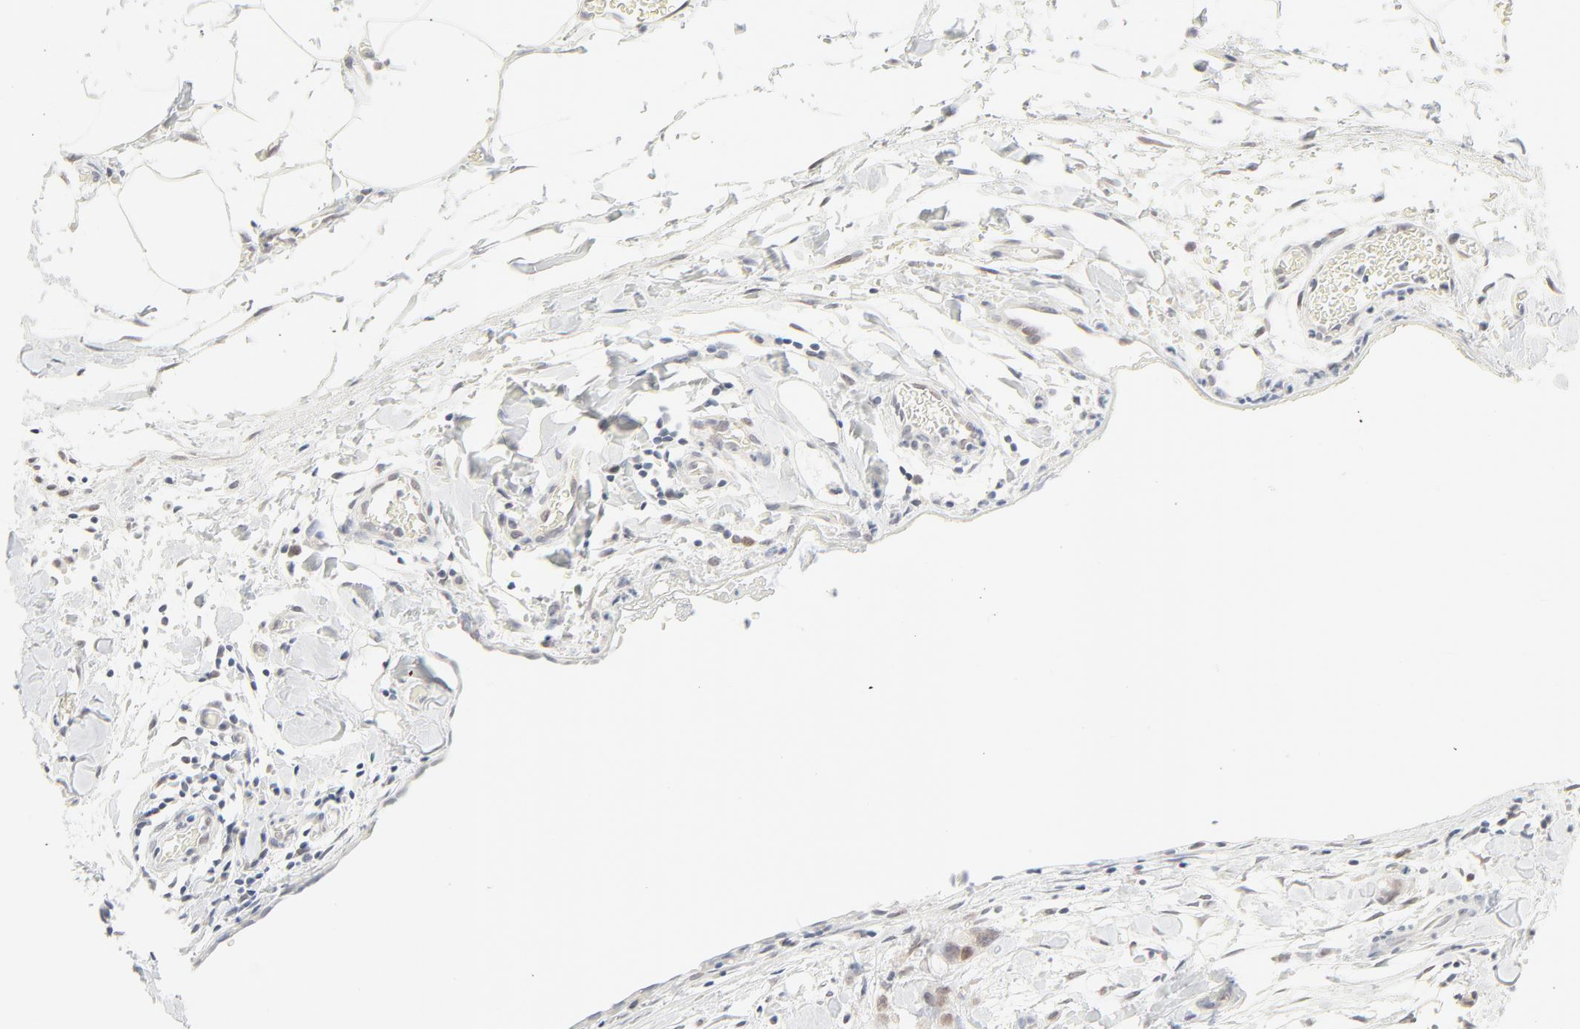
{"staining": {"intensity": "weak", "quantity": "25%-75%", "location": "cytoplasmic/membranous,nuclear"}, "tissue": "stomach cancer", "cell_type": "Tumor cells", "image_type": "cancer", "snomed": [{"axis": "morphology", "description": "Adenocarcinoma, NOS"}, {"axis": "topography", "description": "Stomach, upper"}], "caption": "This histopathology image reveals stomach cancer stained with immunohistochemistry to label a protein in brown. The cytoplasmic/membranous and nuclear of tumor cells show weak positivity for the protein. Nuclei are counter-stained blue.", "gene": "MAD1L1", "patient": {"sex": "male", "age": 47}}